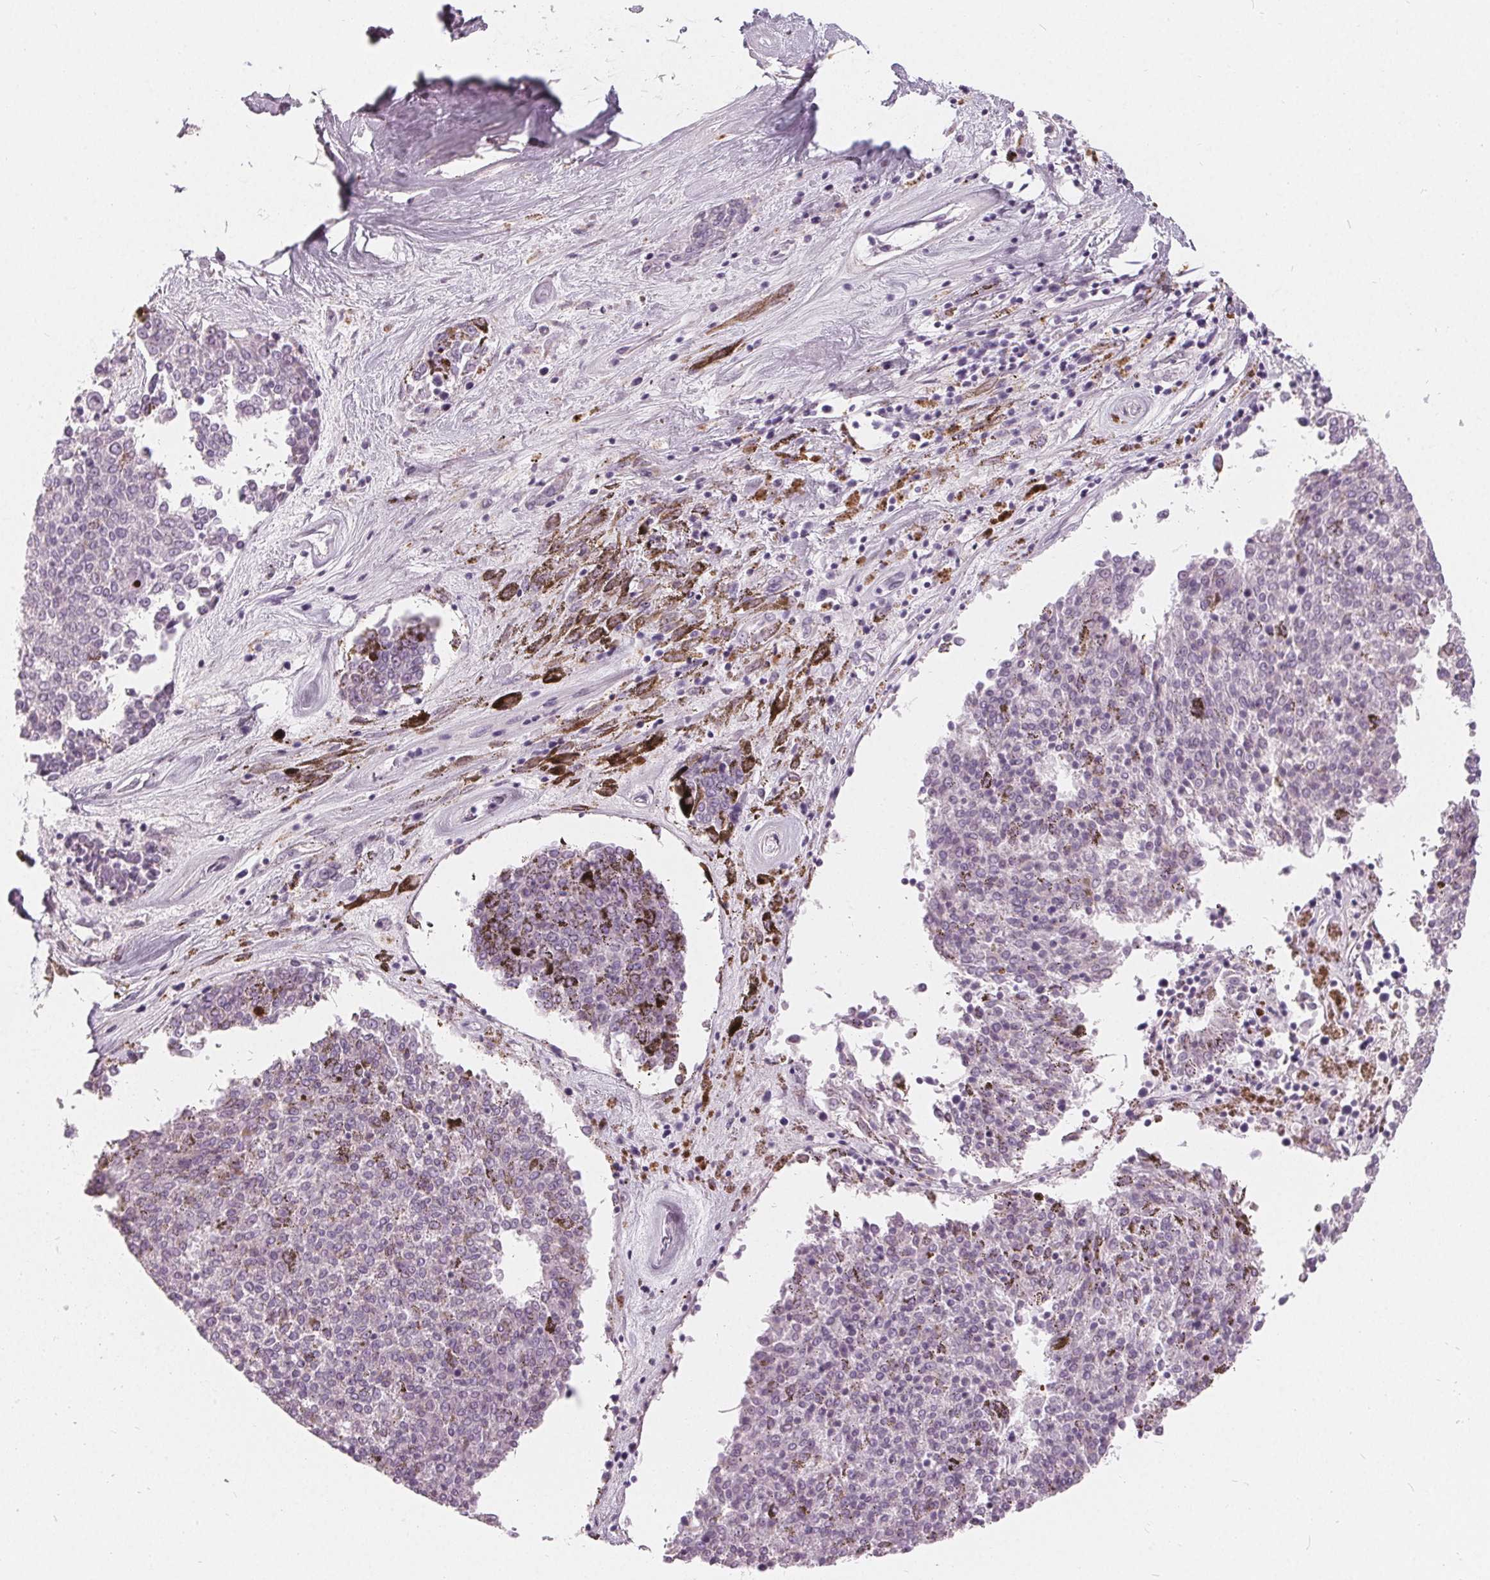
{"staining": {"intensity": "negative", "quantity": "none", "location": "none"}, "tissue": "melanoma", "cell_type": "Tumor cells", "image_type": "cancer", "snomed": [{"axis": "morphology", "description": "Malignant melanoma, NOS"}, {"axis": "topography", "description": "Skin"}], "caption": "Tumor cells are negative for protein expression in human melanoma.", "gene": "HOPX", "patient": {"sex": "female", "age": 72}}